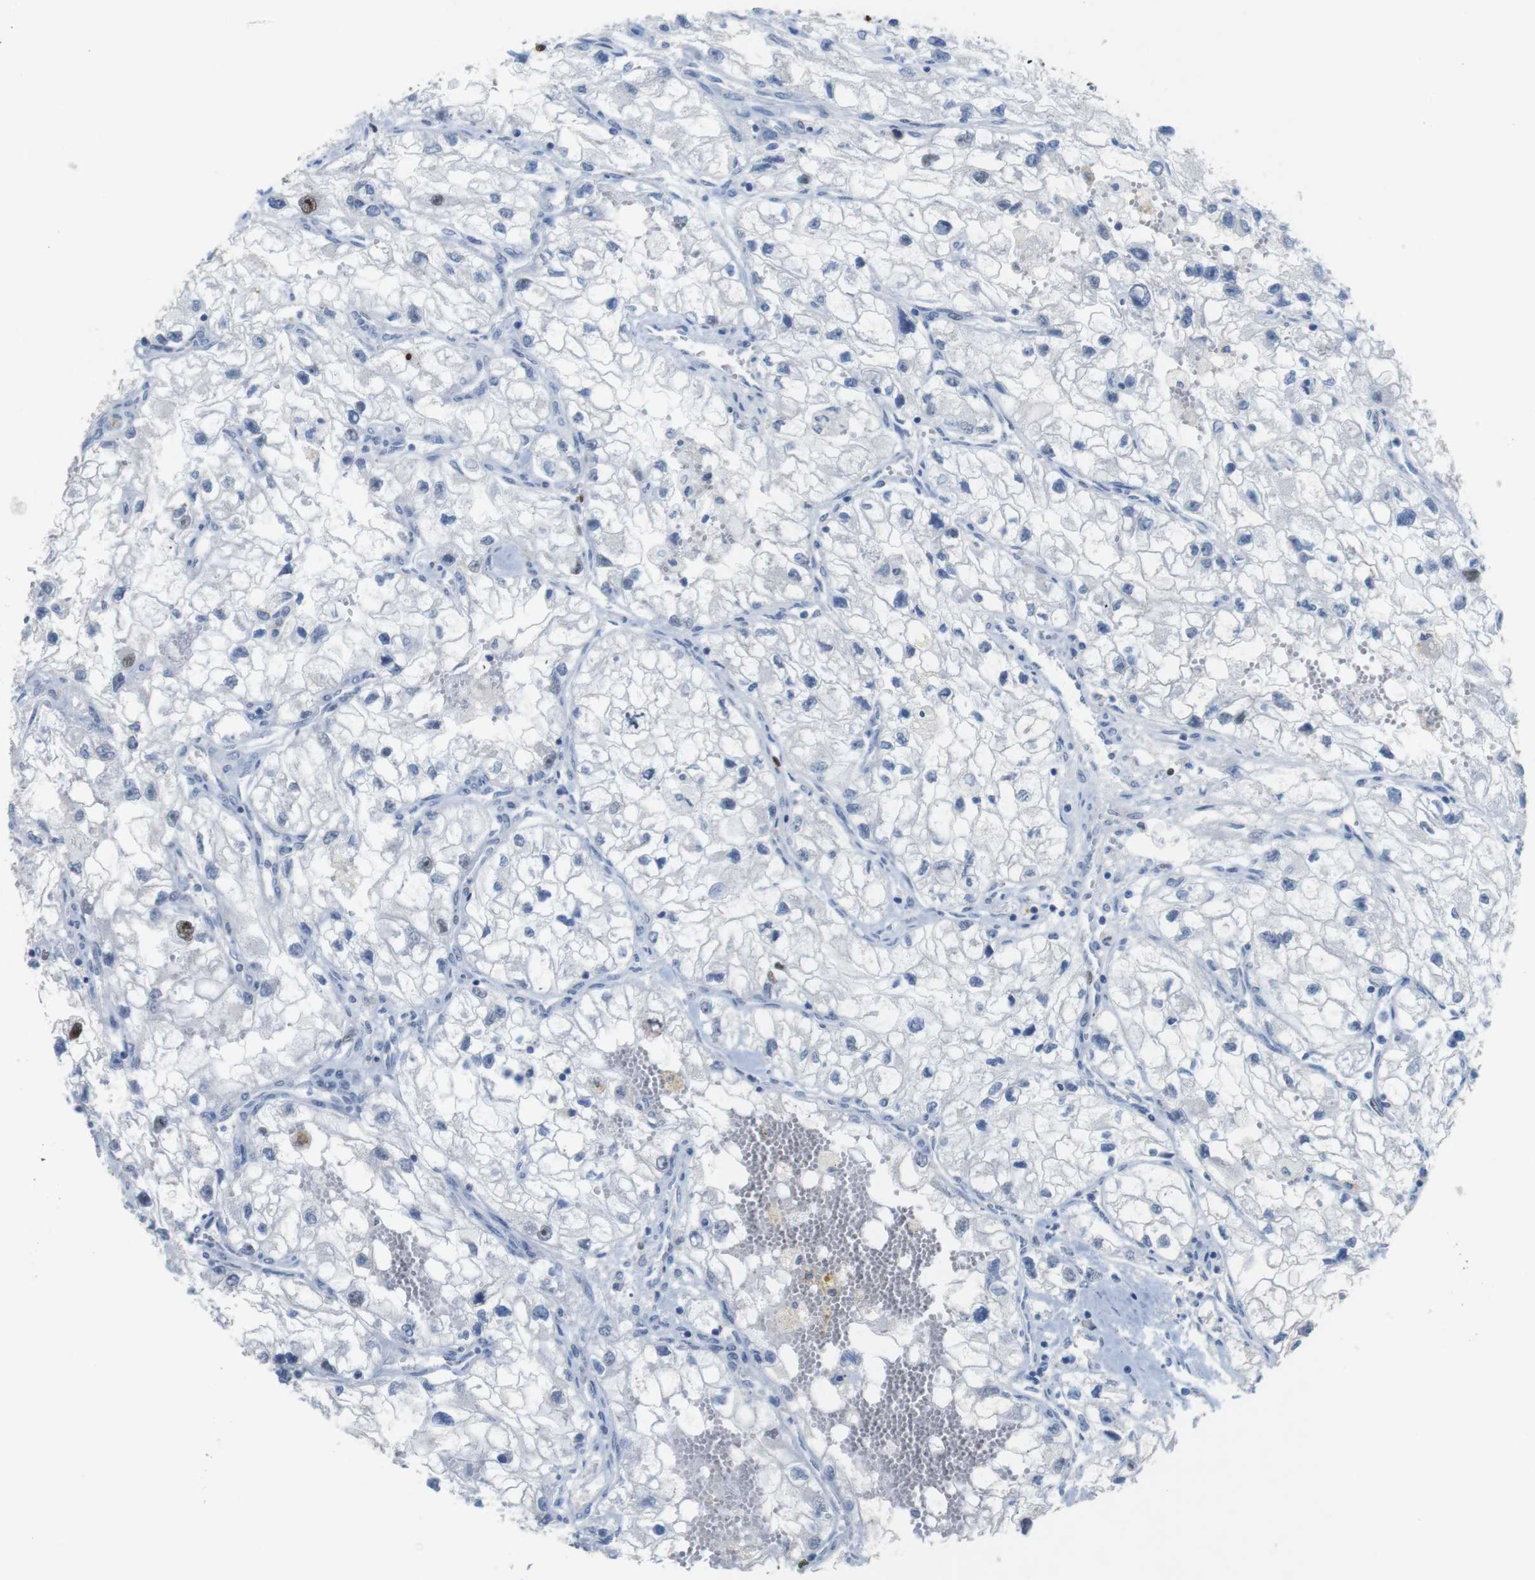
{"staining": {"intensity": "negative", "quantity": "none", "location": "none"}, "tissue": "renal cancer", "cell_type": "Tumor cells", "image_type": "cancer", "snomed": [{"axis": "morphology", "description": "Adenocarcinoma, NOS"}, {"axis": "topography", "description": "Kidney"}], "caption": "Renal cancer (adenocarcinoma) was stained to show a protein in brown. There is no significant positivity in tumor cells.", "gene": "KPNA2", "patient": {"sex": "female", "age": 70}}